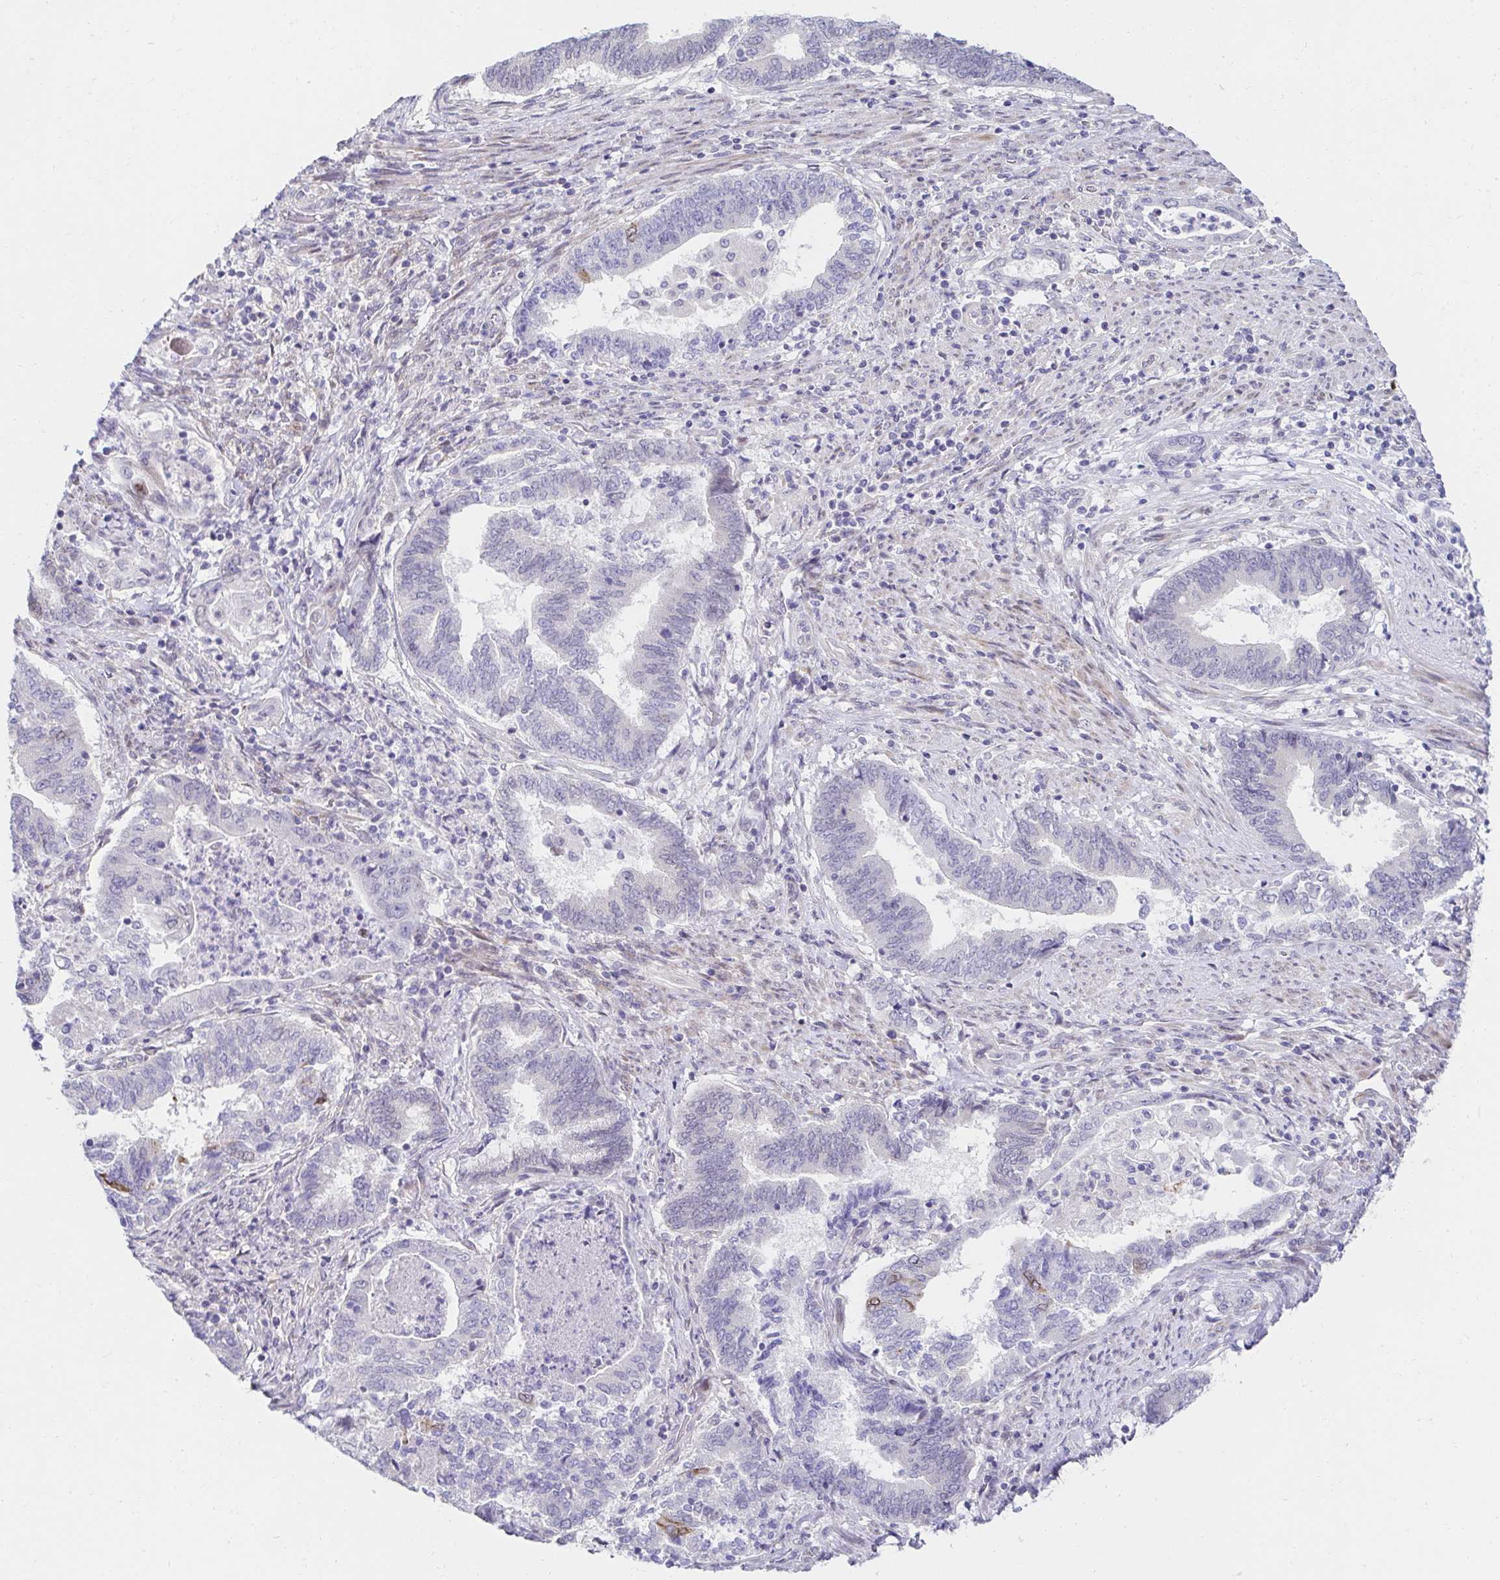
{"staining": {"intensity": "negative", "quantity": "none", "location": "none"}, "tissue": "endometrial cancer", "cell_type": "Tumor cells", "image_type": "cancer", "snomed": [{"axis": "morphology", "description": "Adenocarcinoma, NOS"}, {"axis": "topography", "description": "Endometrium"}], "caption": "A micrograph of human endometrial cancer is negative for staining in tumor cells.", "gene": "AKAP14", "patient": {"sex": "female", "age": 65}}